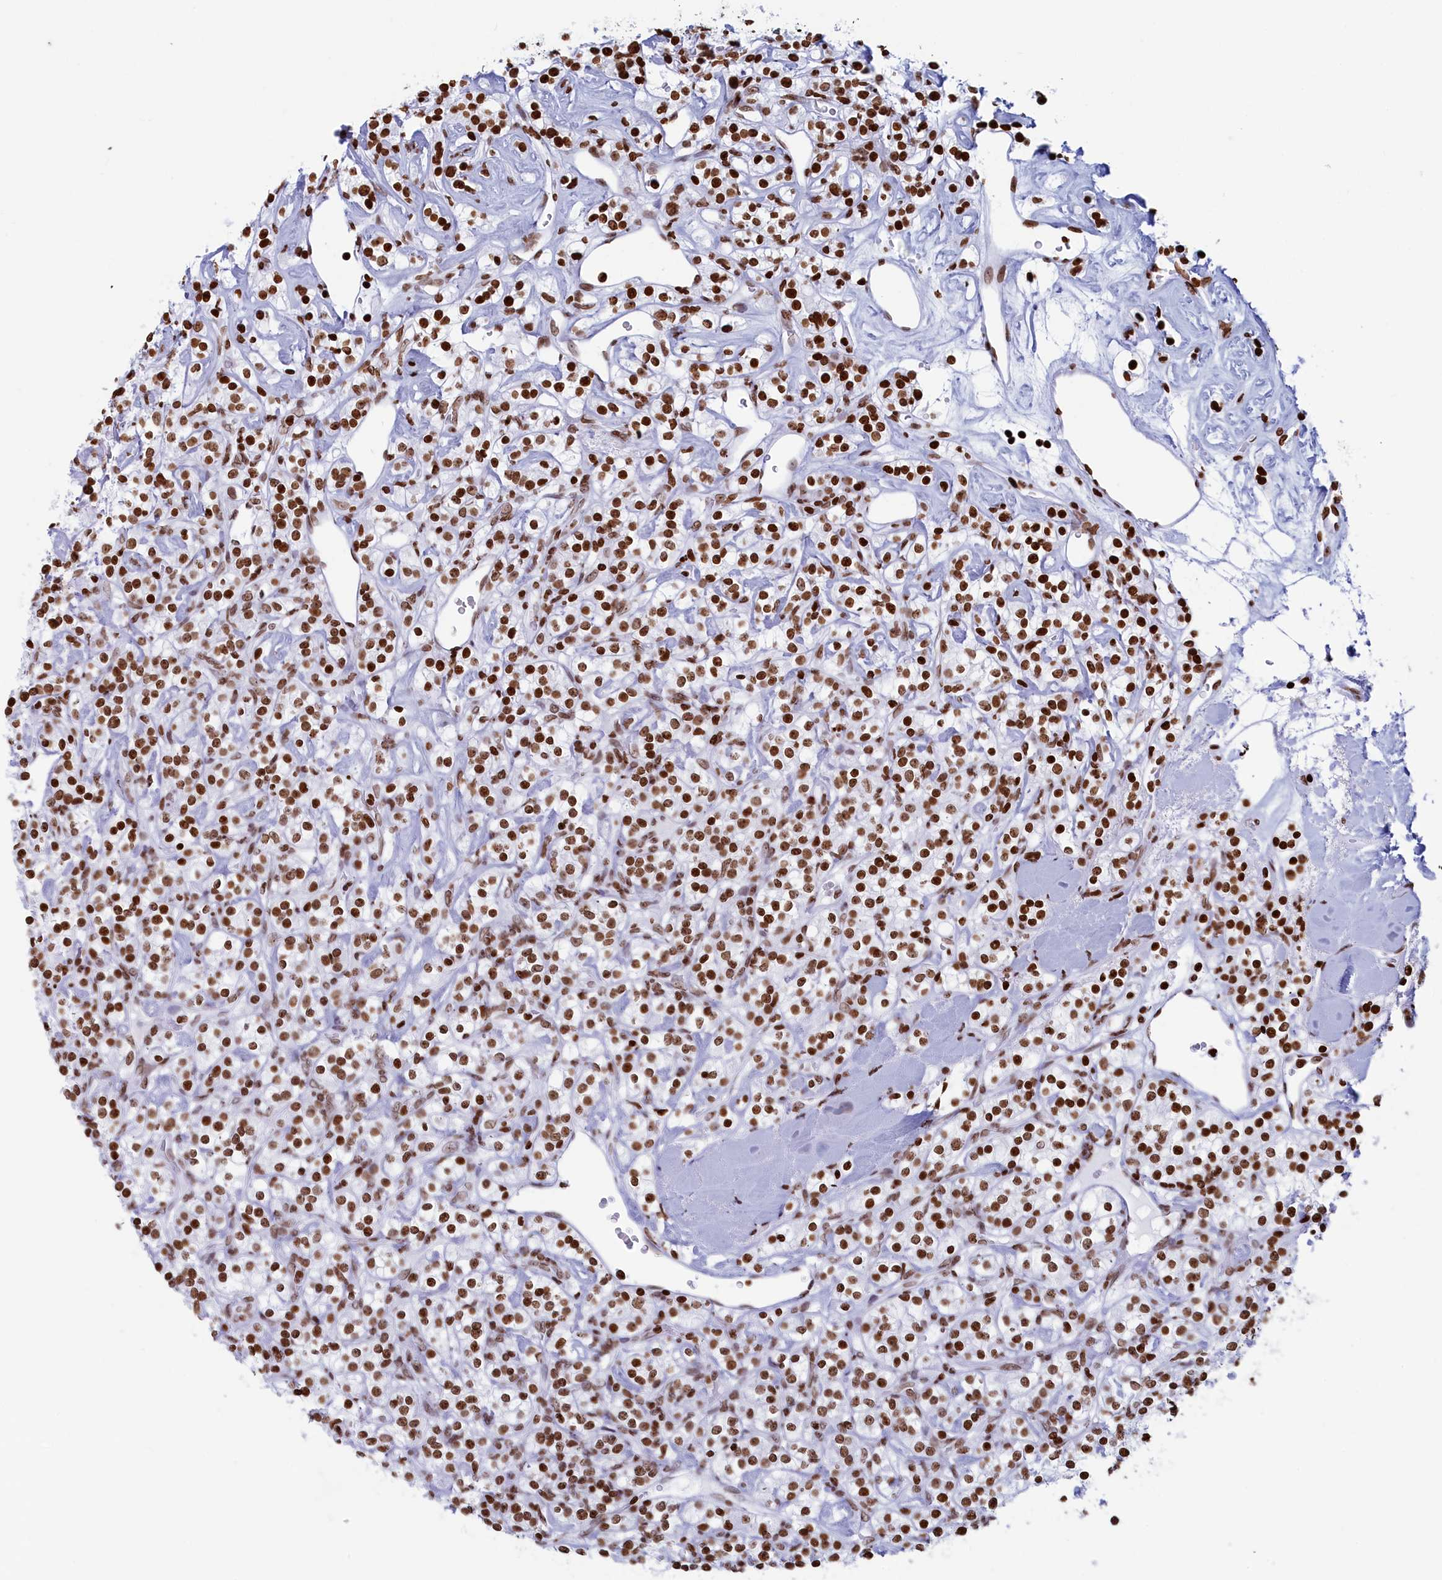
{"staining": {"intensity": "strong", "quantity": ">75%", "location": "nuclear"}, "tissue": "renal cancer", "cell_type": "Tumor cells", "image_type": "cancer", "snomed": [{"axis": "morphology", "description": "Adenocarcinoma, NOS"}, {"axis": "topography", "description": "Kidney"}], "caption": "The image shows staining of adenocarcinoma (renal), revealing strong nuclear protein expression (brown color) within tumor cells.", "gene": "APOBEC3A", "patient": {"sex": "male", "age": 77}}